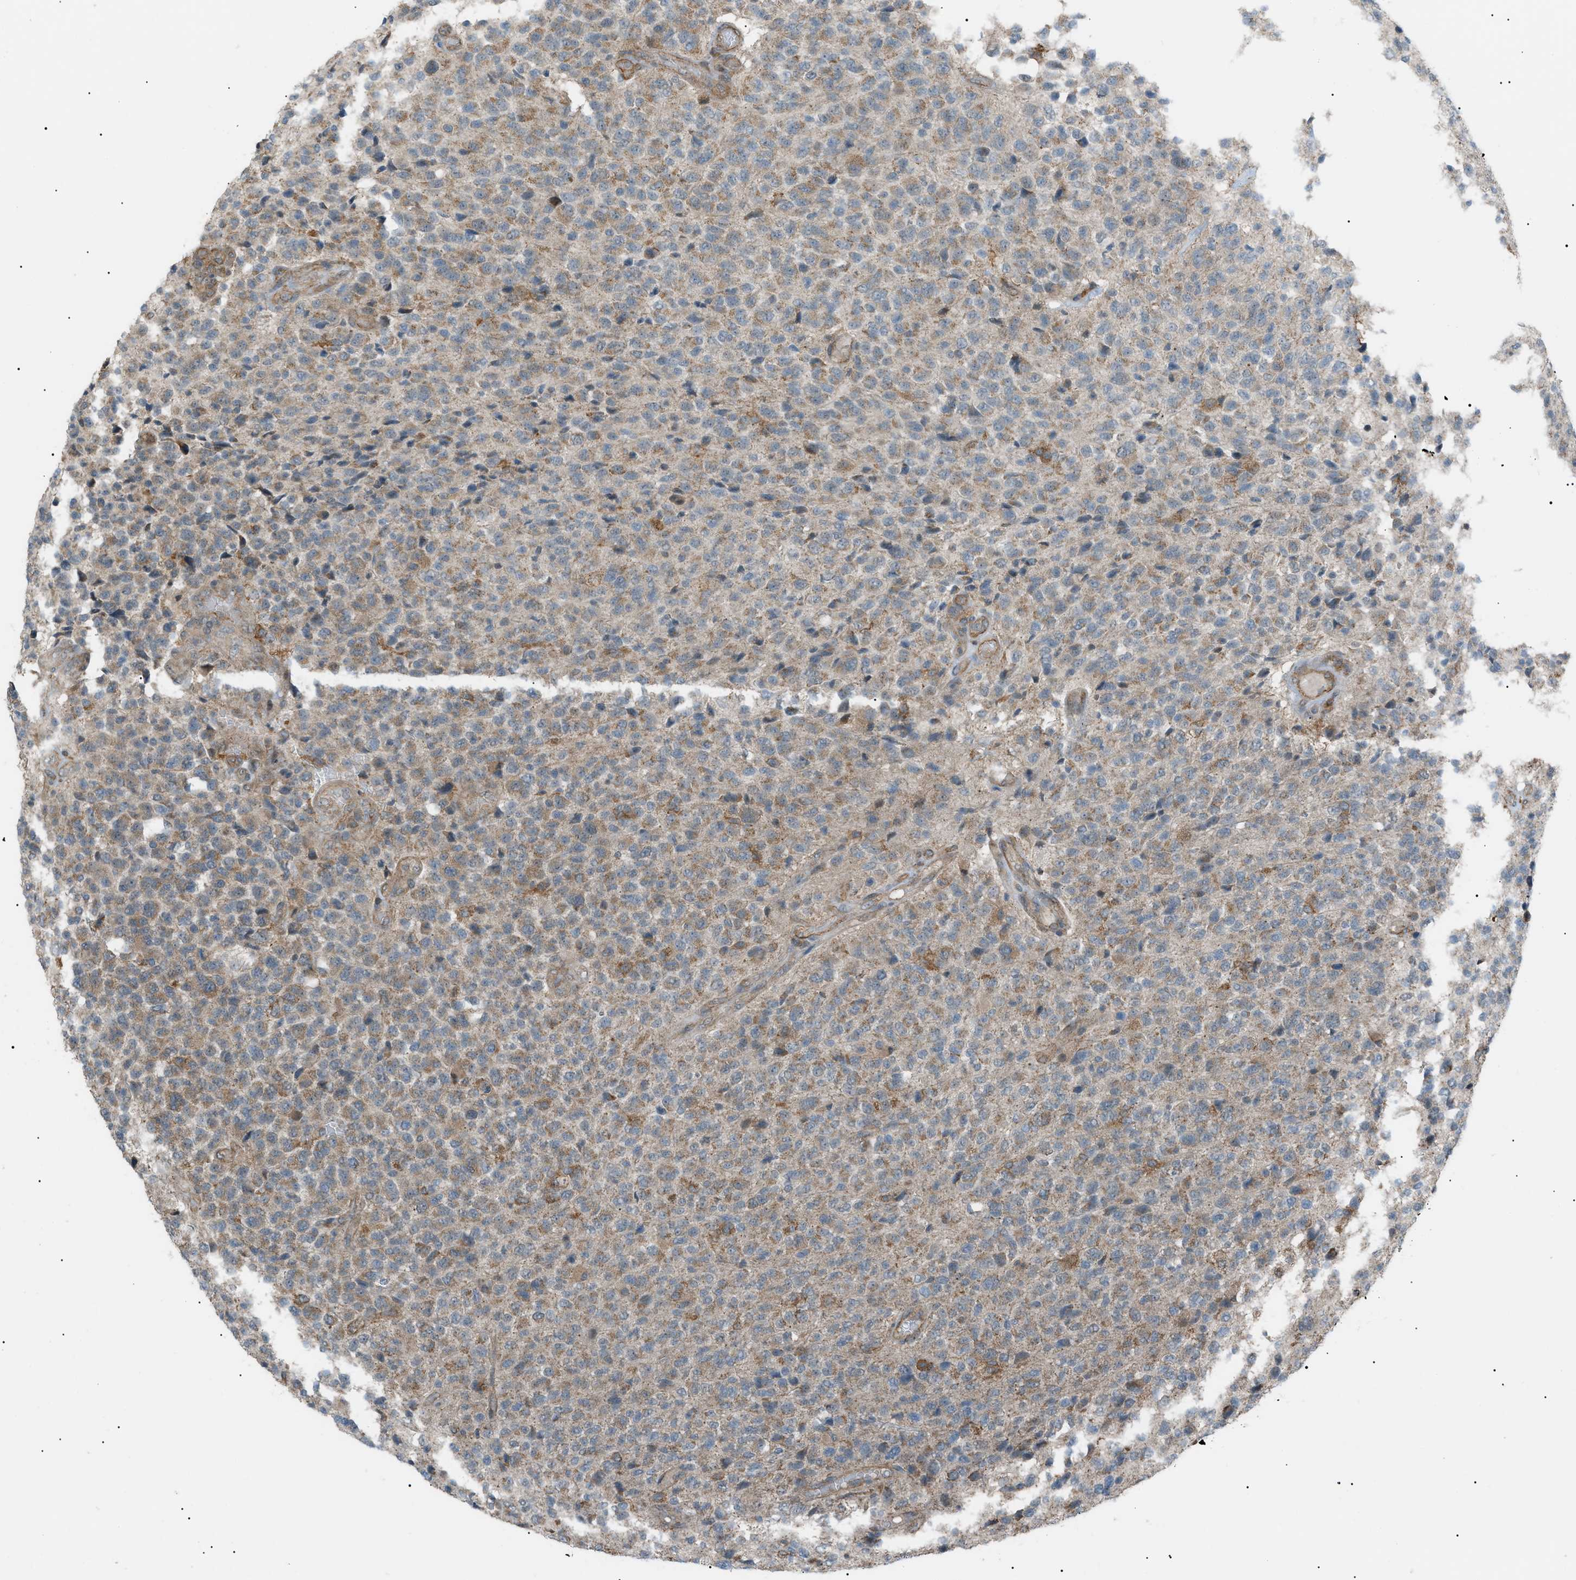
{"staining": {"intensity": "moderate", "quantity": "25%-75%", "location": "cytoplasmic/membranous"}, "tissue": "glioma", "cell_type": "Tumor cells", "image_type": "cancer", "snomed": [{"axis": "morphology", "description": "Glioma, malignant, High grade"}, {"axis": "topography", "description": "pancreas cauda"}], "caption": "Tumor cells reveal moderate cytoplasmic/membranous expression in approximately 25%-75% of cells in glioma. (DAB (3,3'-diaminobenzidine) = brown stain, brightfield microscopy at high magnification).", "gene": "LPIN2", "patient": {"sex": "male", "age": 60}}